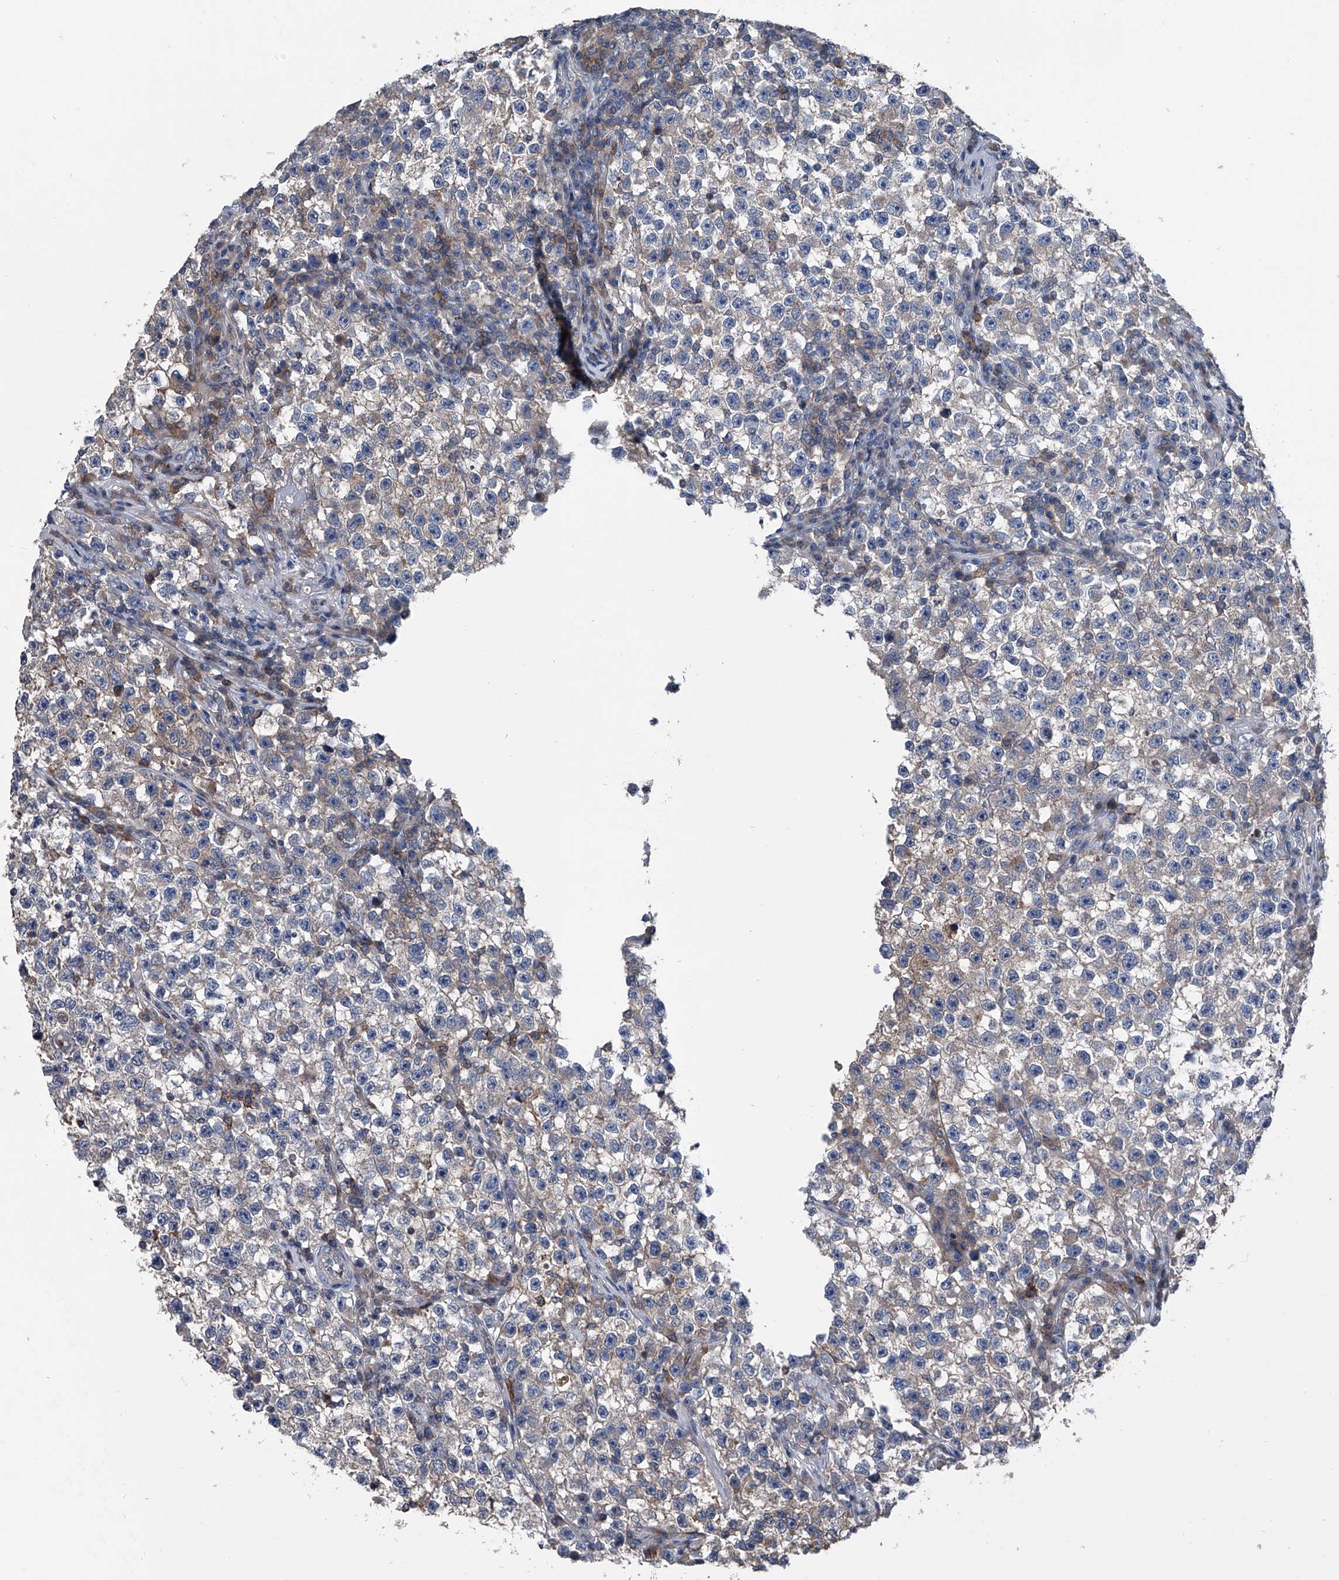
{"staining": {"intensity": "negative", "quantity": "none", "location": "none"}, "tissue": "testis cancer", "cell_type": "Tumor cells", "image_type": "cancer", "snomed": [{"axis": "morphology", "description": "Seminoma, NOS"}, {"axis": "topography", "description": "Testis"}], "caption": "An immunohistochemistry (IHC) image of seminoma (testis) is shown. There is no staining in tumor cells of seminoma (testis).", "gene": "KIF13A", "patient": {"sex": "male", "age": 22}}